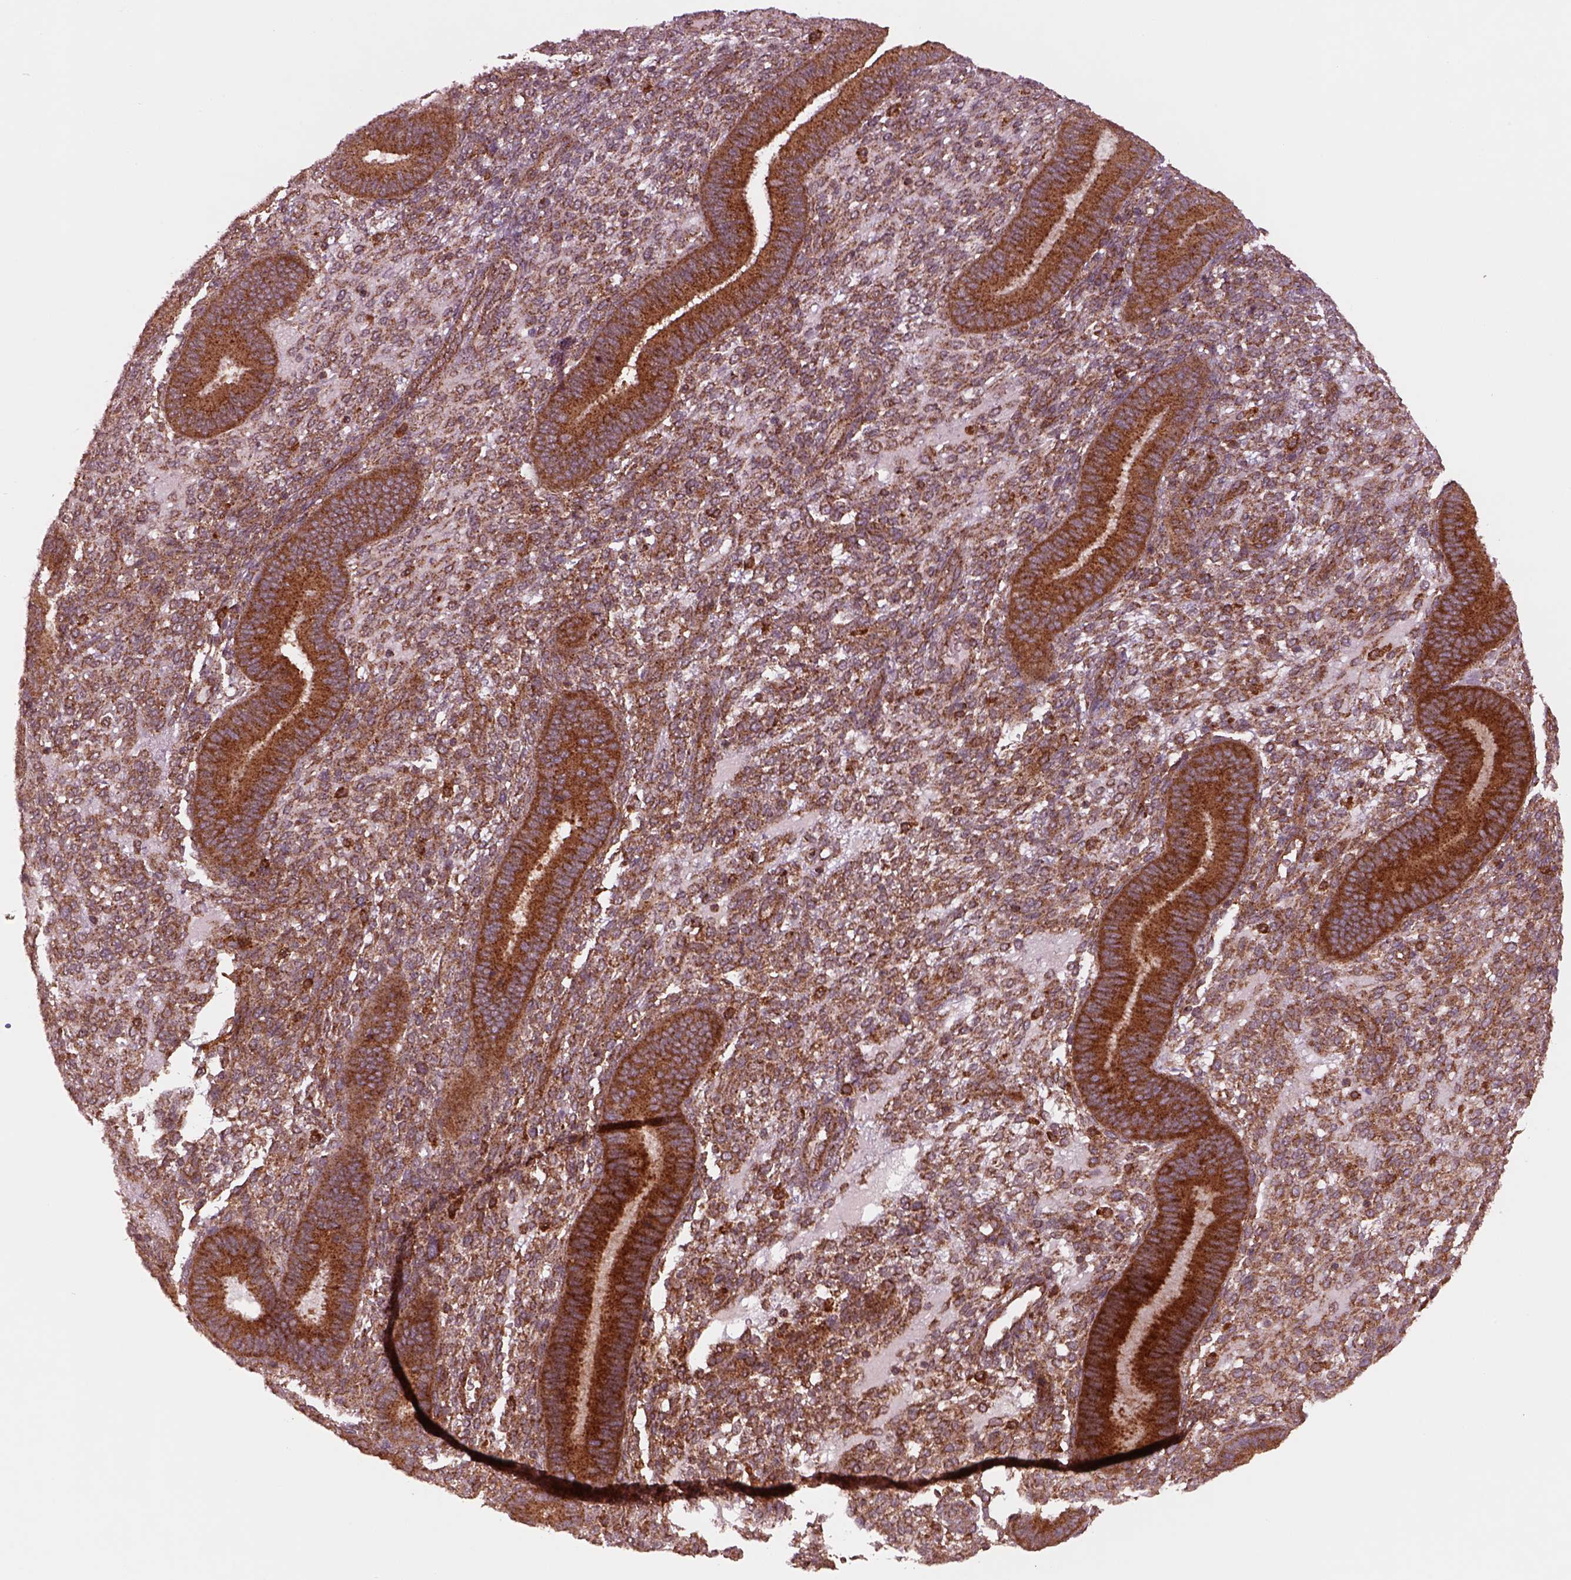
{"staining": {"intensity": "moderate", "quantity": "25%-75%", "location": "cytoplasmic/membranous"}, "tissue": "endometrium", "cell_type": "Cells in endometrial stroma", "image_type": "normal", "snomed": [{"axis": "morphology", "description": "Normal tissue, NOS"}, {"axis": "topography", "description": "Endometrium"}], "caption": "Immunohistochemistry micrograph of unremarkable endometrium: endometrium stained using immunohistochemistry demonstrates medium levels of moderate protein expression localized specifically in the cytoplasmic/membranous of cells in endometrial stroma, appearing as a cytoplasmic/membranous brown color.", "gene": "WASHC2A", "patient": {"sex": "female", "age": 39}}